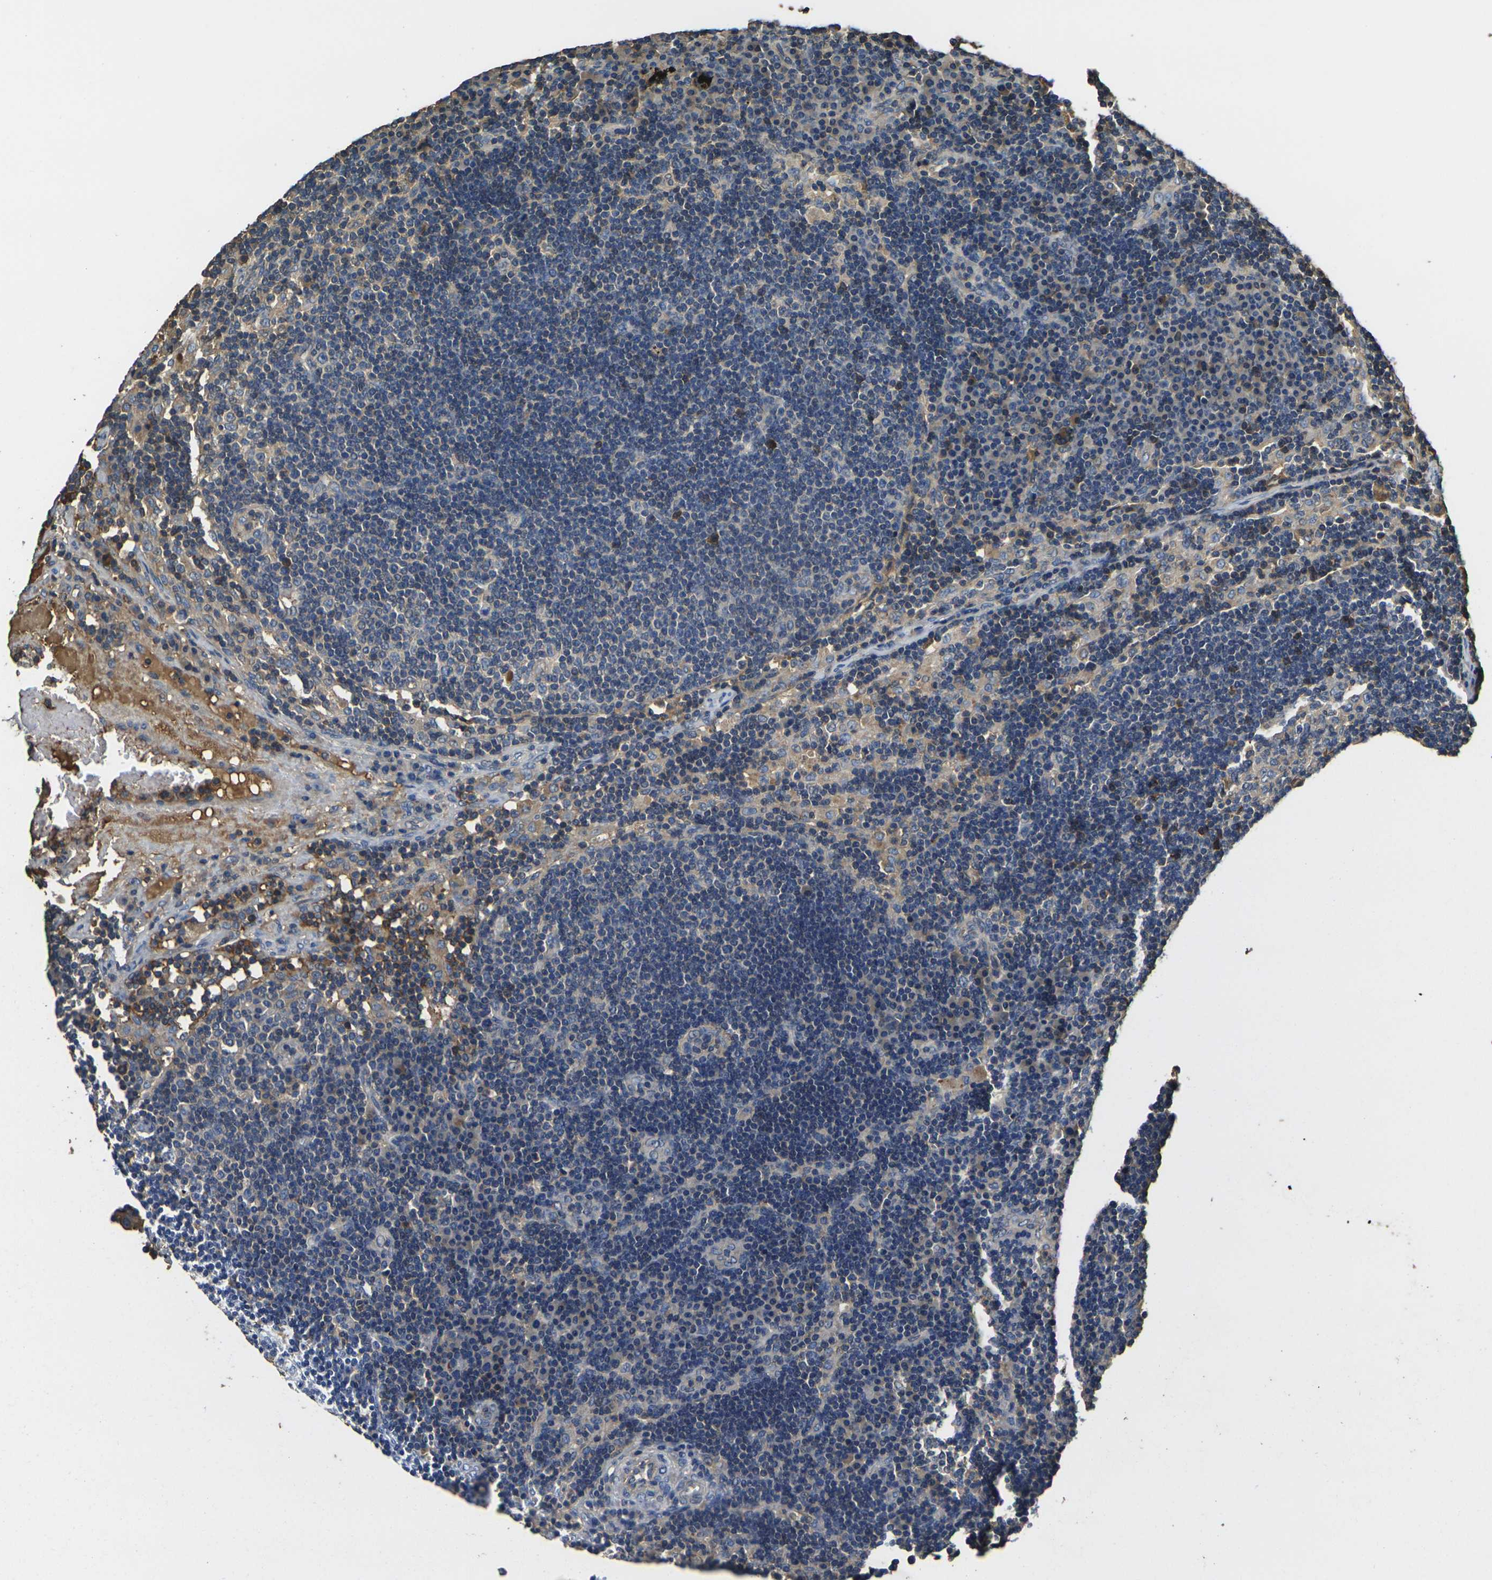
{"staining": {"intensity": "weak", "quantity": ">75%", "location": "cytoplasmic/membranous"}, "tissue": "lymph node", "cell_type": "Germinal center cells", "image_type": "normal", "snomed": [{"axis": "morphology", "description": "Normal tissue, NOS"}, {"axis": "morphology", "description": "Squamous cell carcinoma, metastatic, NOS"}, {"axis": "topography", "description": "Lymph node"}], "caption": "This histopathology image reveals immunohistochemistry (IHC) staining of unremarkable human lymph node, with low weak cytoplasmic/membranous positivity in approximately >75% of germinal center cells.", "gene": "HSPG2", "patient": {"sex": "female", "age": 53}}